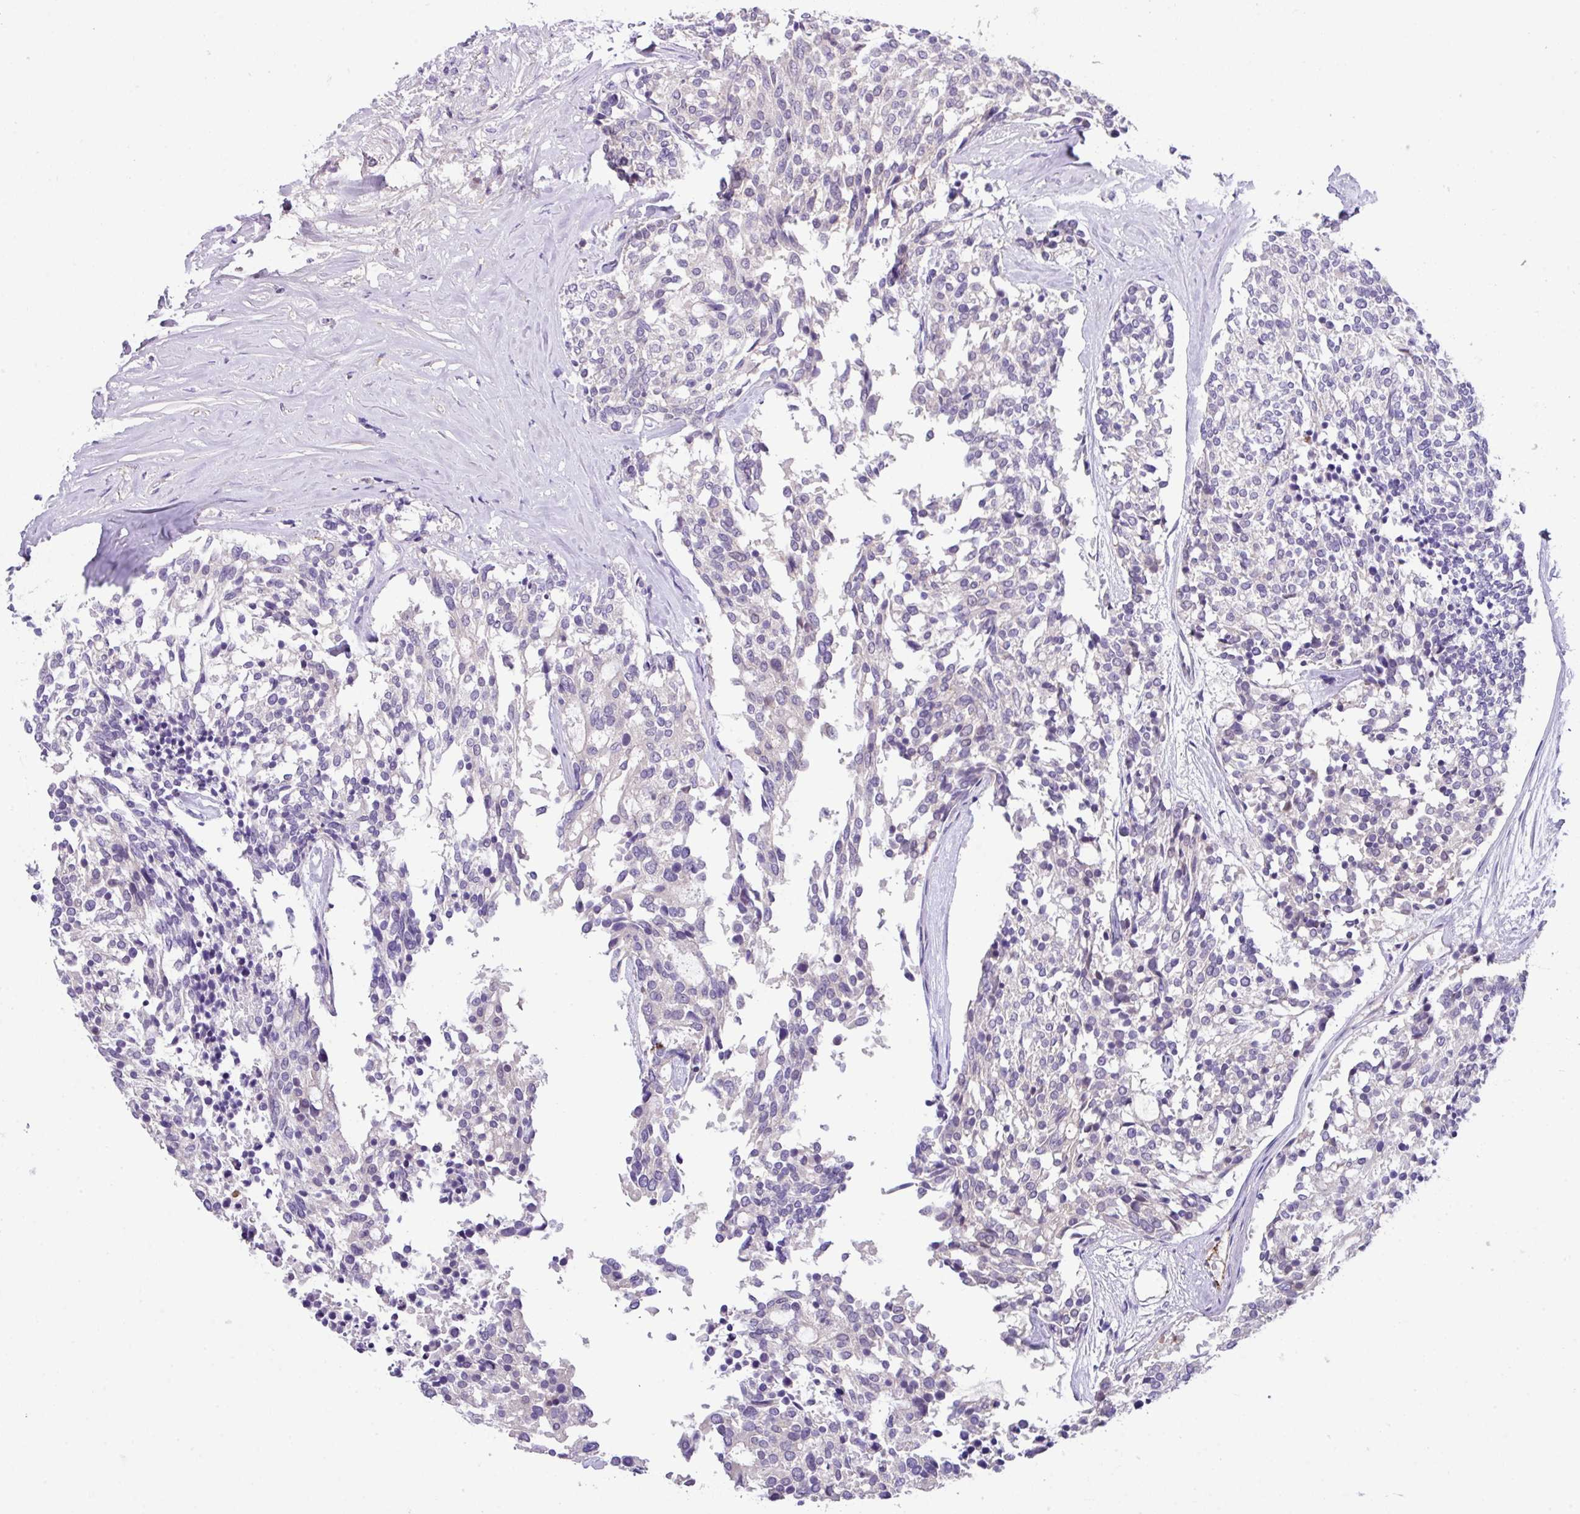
{"staining": {"intensity": "negative", "quantity": "none", "location": "none"}, "tissue": "carcinoid", "cell_type": "Tumor cells", "image_type": "cancer", "snomed": [{"axis": "morphology", "description": "Carcinoid, malignant, NOS"}, {"axis": "topography", "description": "Pancreas"}], "caption": "DAB (3,3'-diaminobenzidine) immunohistochemical staining of human carcinoid displays no significant expression in tumor cells.", "gene": "DNAL1", "patient": {"sex": "female", "age": 54}}